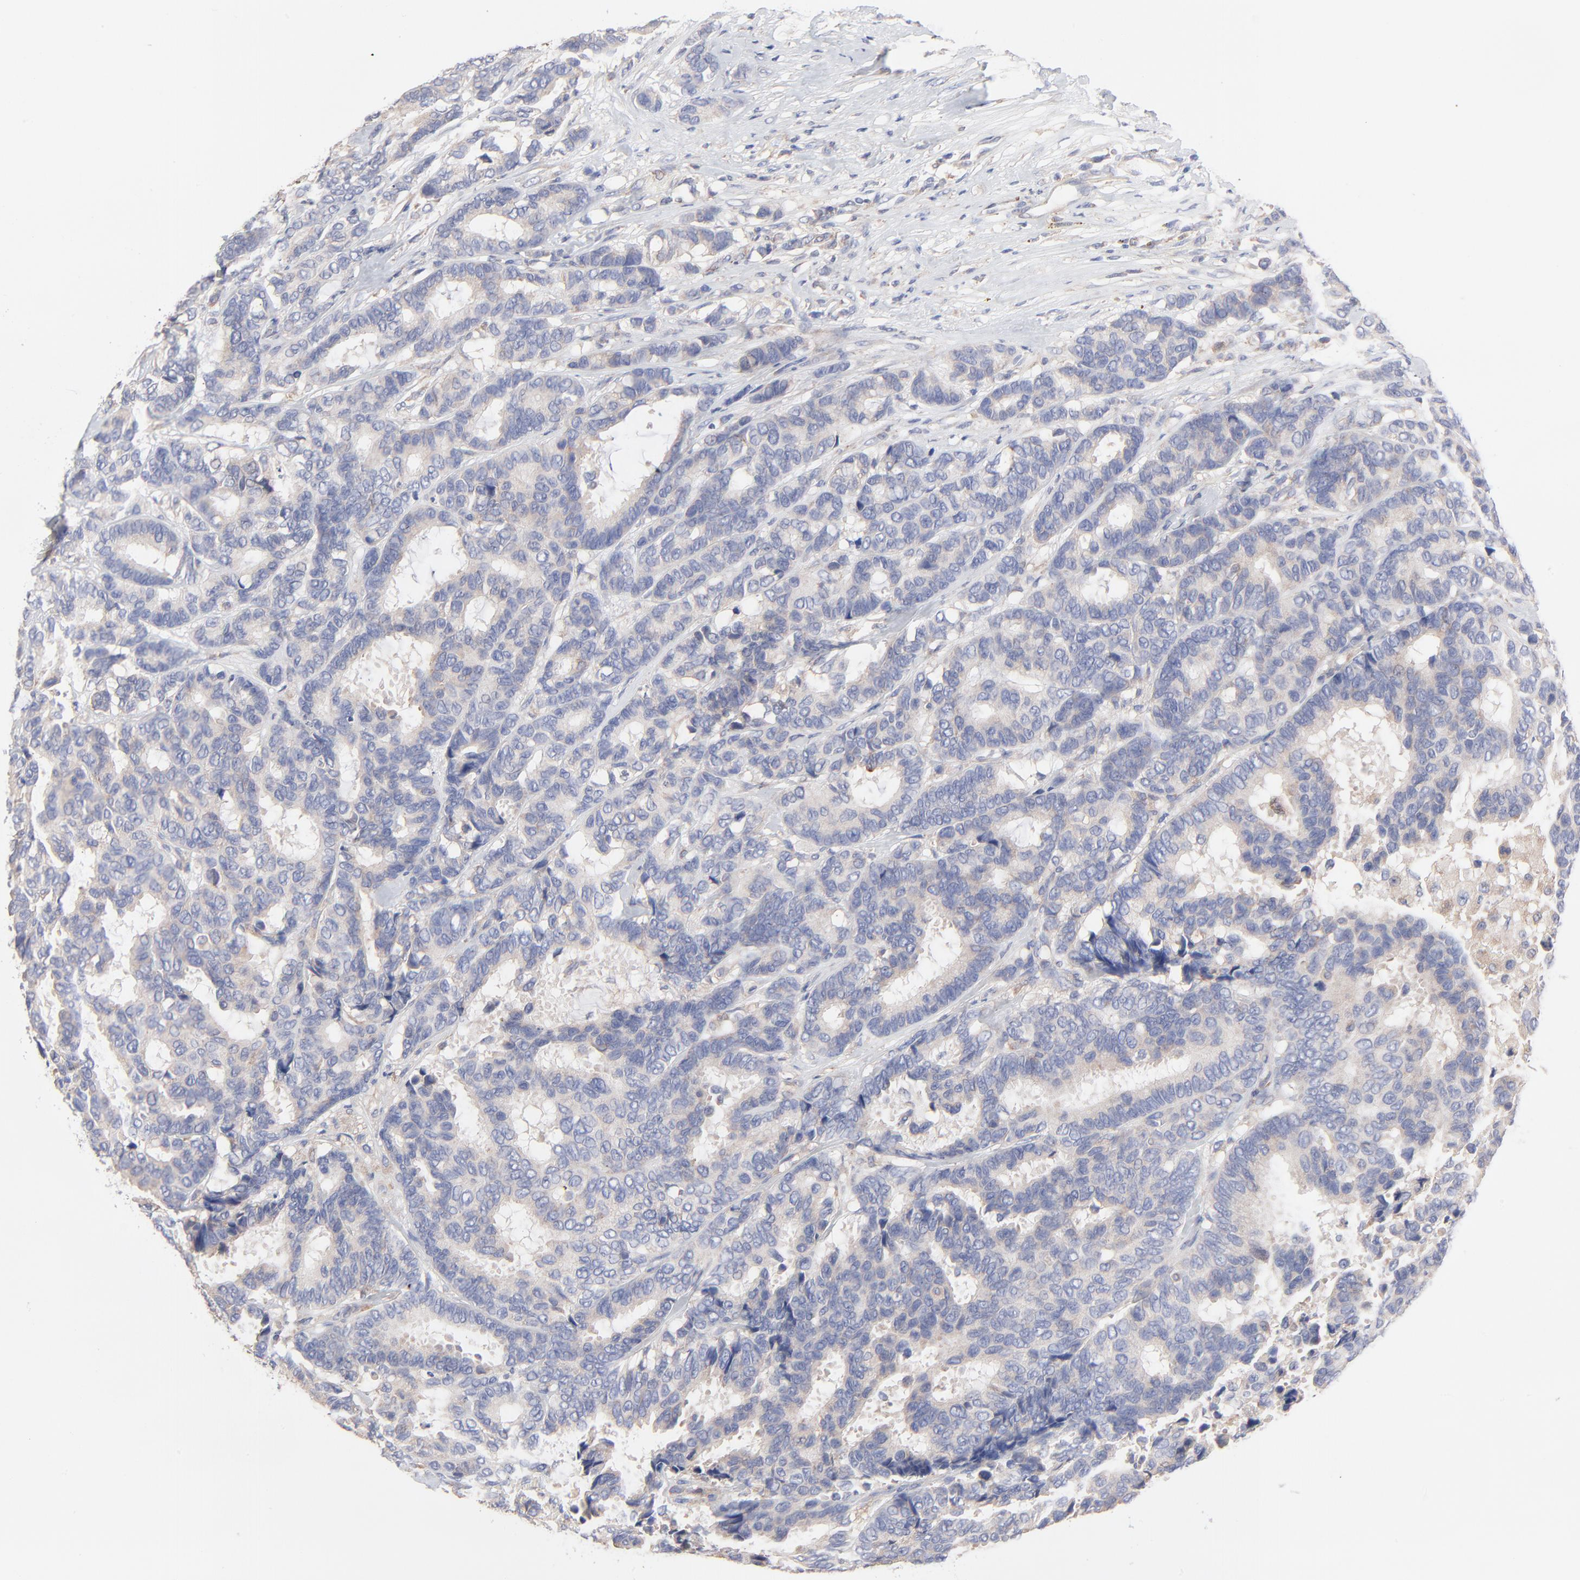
{"staining": {"intensity": "weak", "quantity": "25%-75%", "location": "cytoplasmic/membranous"}, "tissue": "breast cancer", "cell_type": "Tumor cells", "image_type": "cancer", "snomed": [{"axis": "morphology", "description": "Duct carcinoma"}, {"axis": "topography", "description": "Breast"}], "caption": "Immunohistochemical staining of human breast cancer demonstrates low levels of weak cytoplasmic/membranous positivity in about 25%-75% of tumor cells.", "gene": "PPFIBP2", "patient": {"sex": "female", "age": 87}}